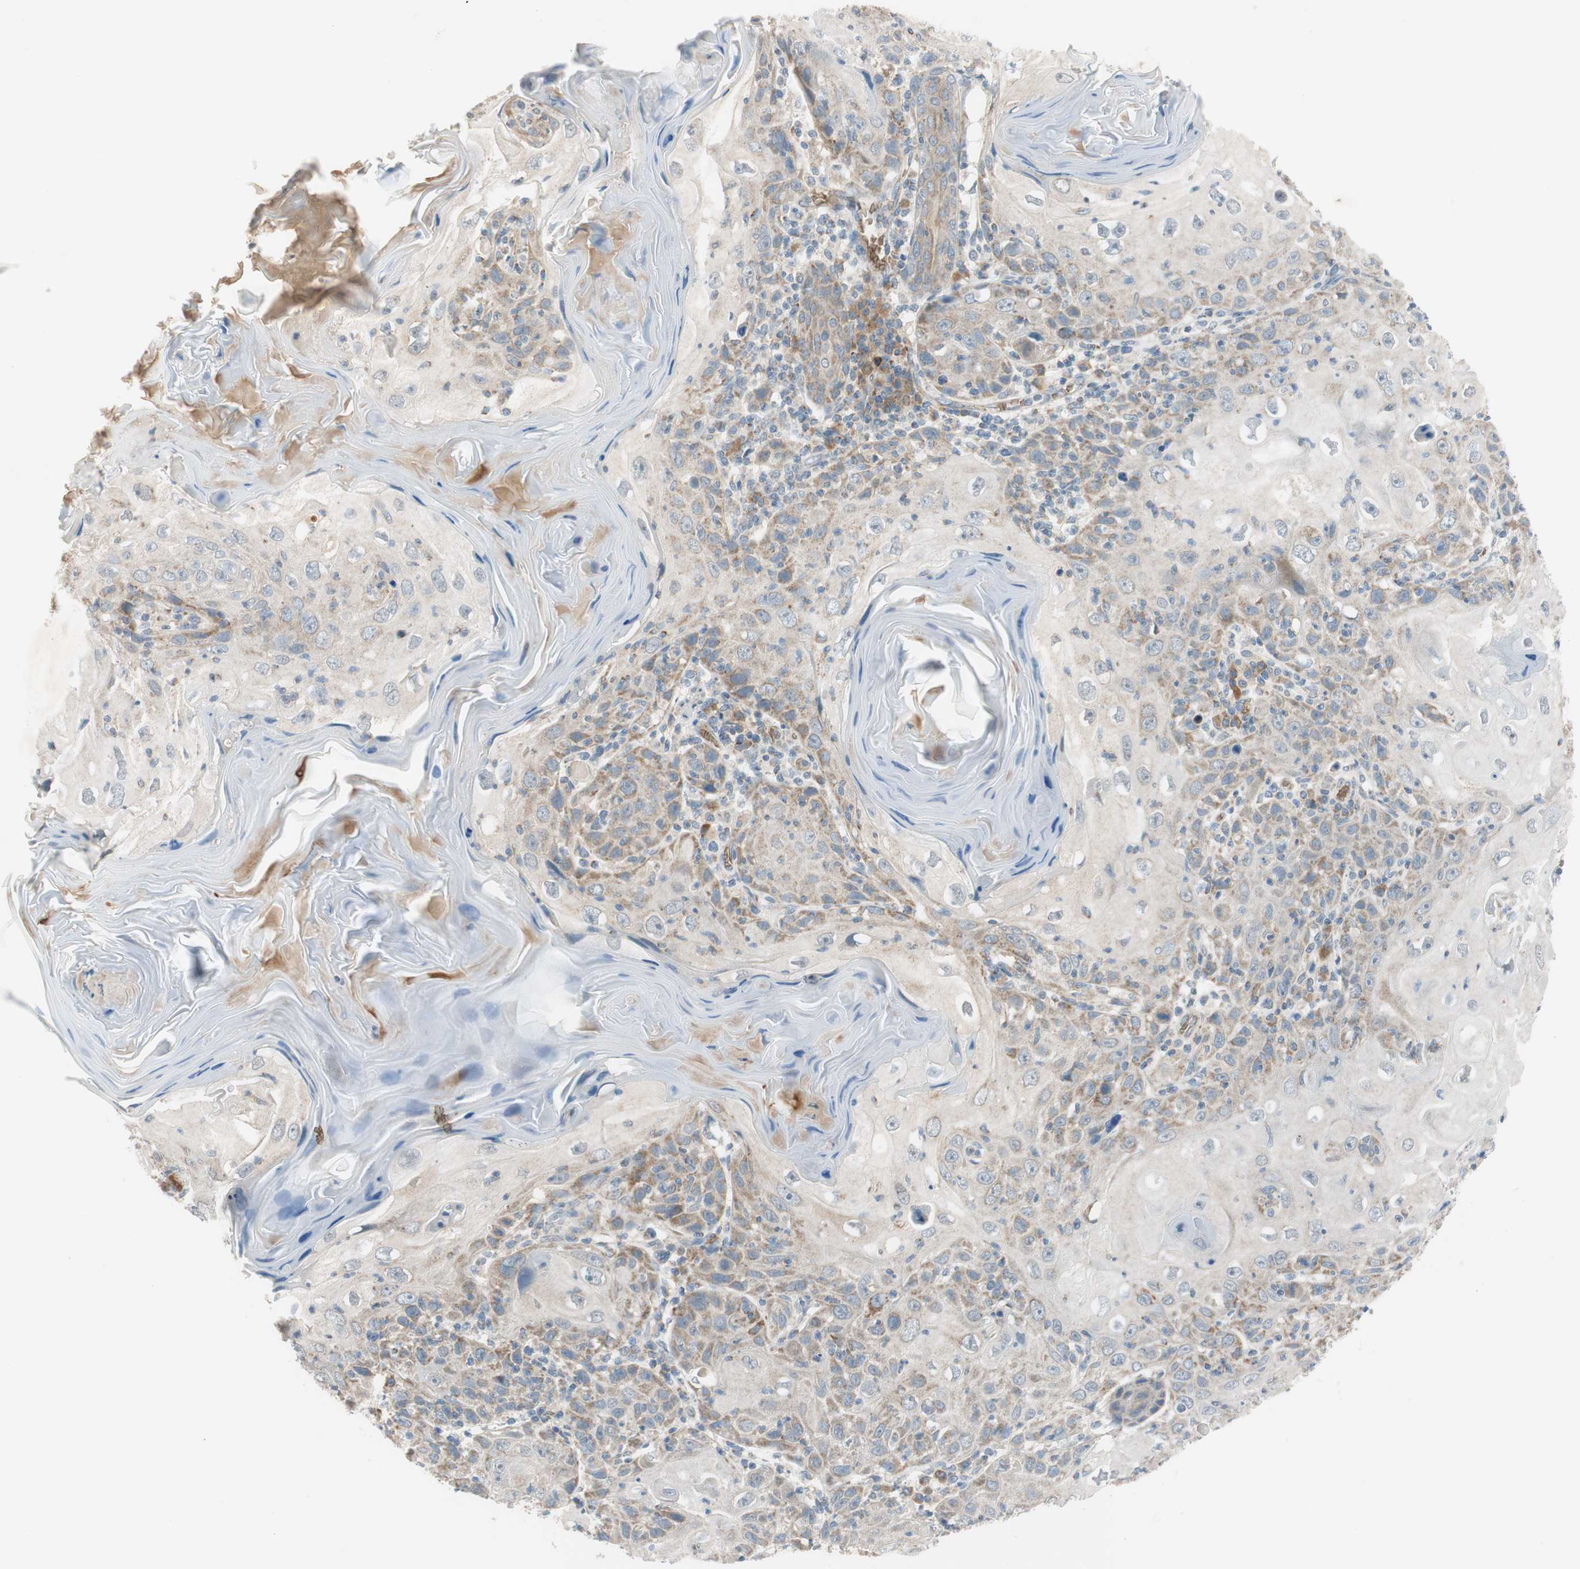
{"staining": {"intensity": "moderate", "quantity": ">75%", "location": "cytoplasmic/membranous"}, "tissue": "skin cancer", "cell_type": "Tumor cells", "image_type": "cancer", "snomed": [{"axis": "morphology", "description": "Squamous cell carcinoma, NOS"}, {"axis": "topography", "description": "Skin"}], "caption": "This micrograph demonstrates IHC staining of skin squamous cell carcinoma, with medium moderate cytoplasmic/membranous expression in approximately >75% of tumor cells.", "gene": "GYPC", "patient": {"sex": "female", "age": 88}}